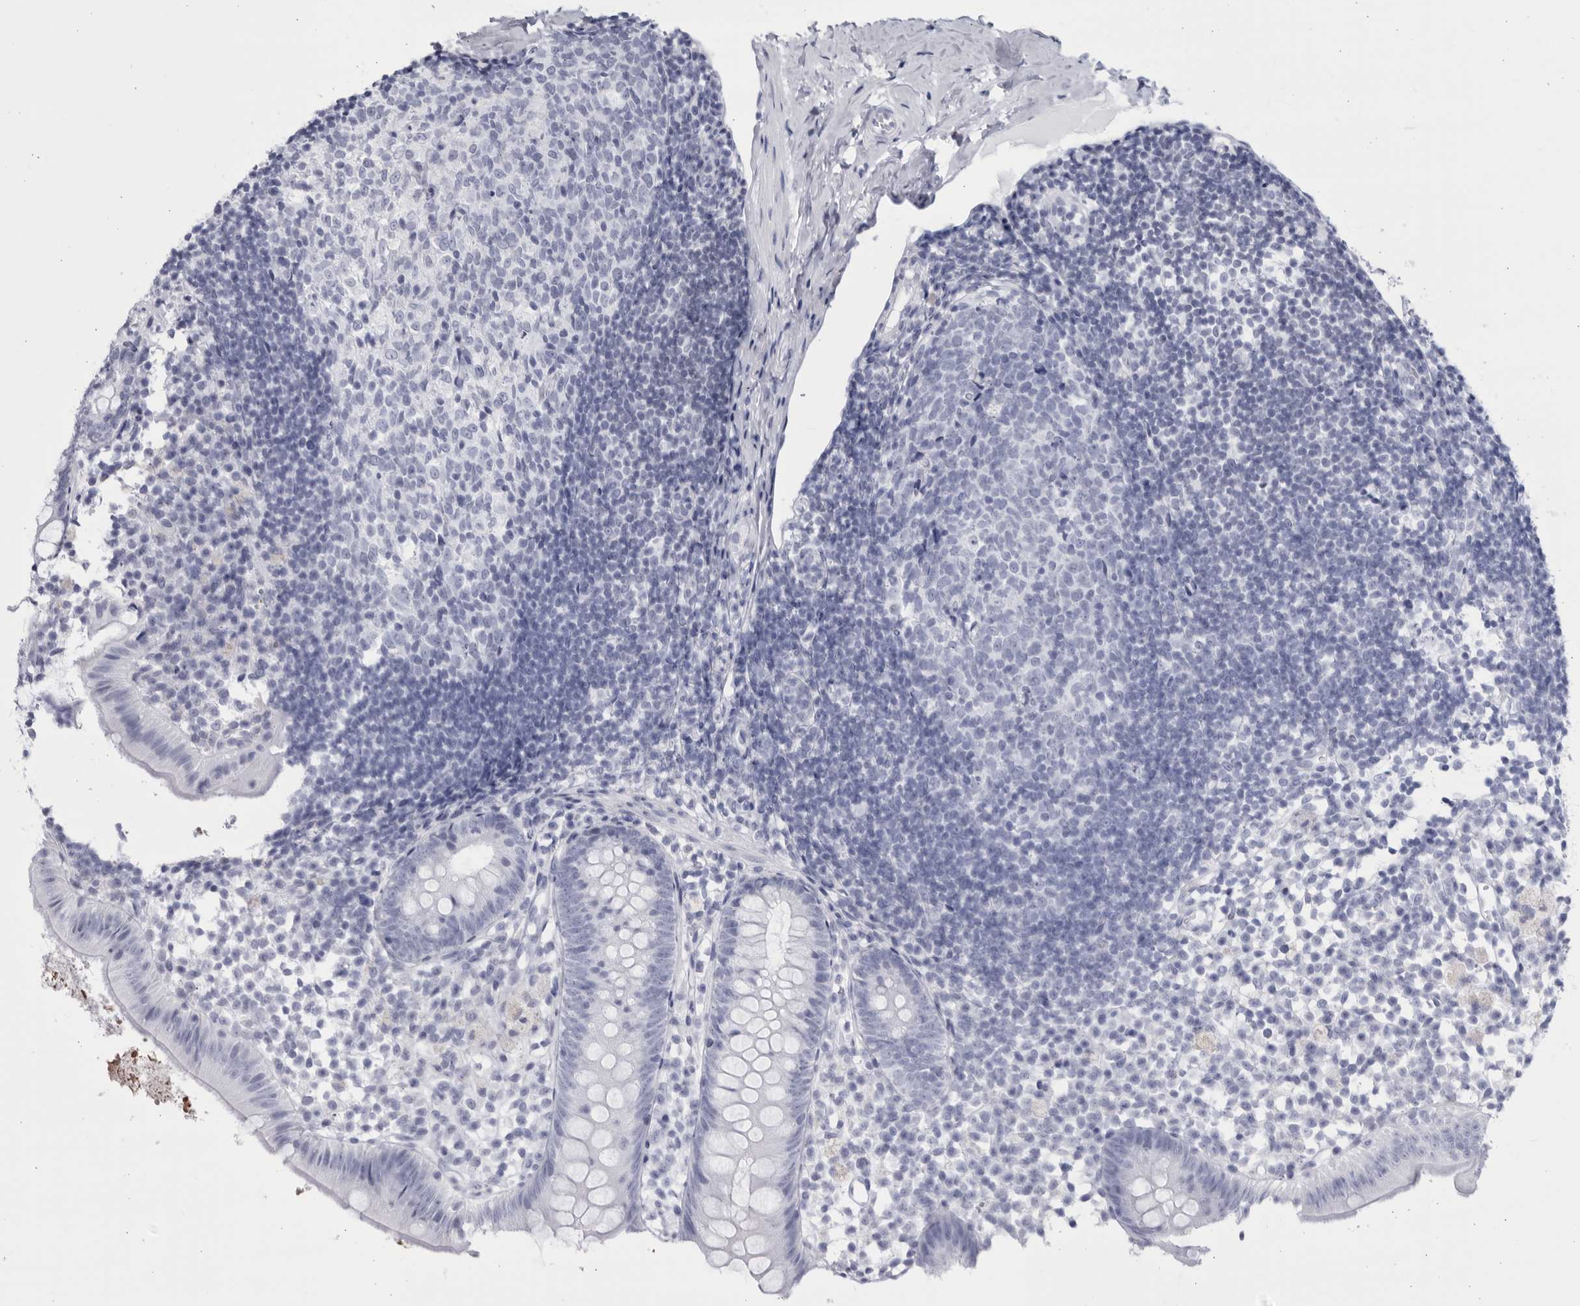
{"staining": {"intensity": "negative", "quantity": "none", "location": "none"}, "tissue": "appendix", "cell_type": "Glandular cells", "image_type": "normal", "snomed": [{"axis": "morphology", "description": "Normal tissue, NOS"}, {"axis": "topography", "description": "Appendix"}], "caption": "Immunohistochemistry (IHC) micrograph of benign human appendix stained for a protein (brown), which displays no positivity in glandular cells.", "gene": "CCDC181", "patient": {"sex": "female", "age": 20}}